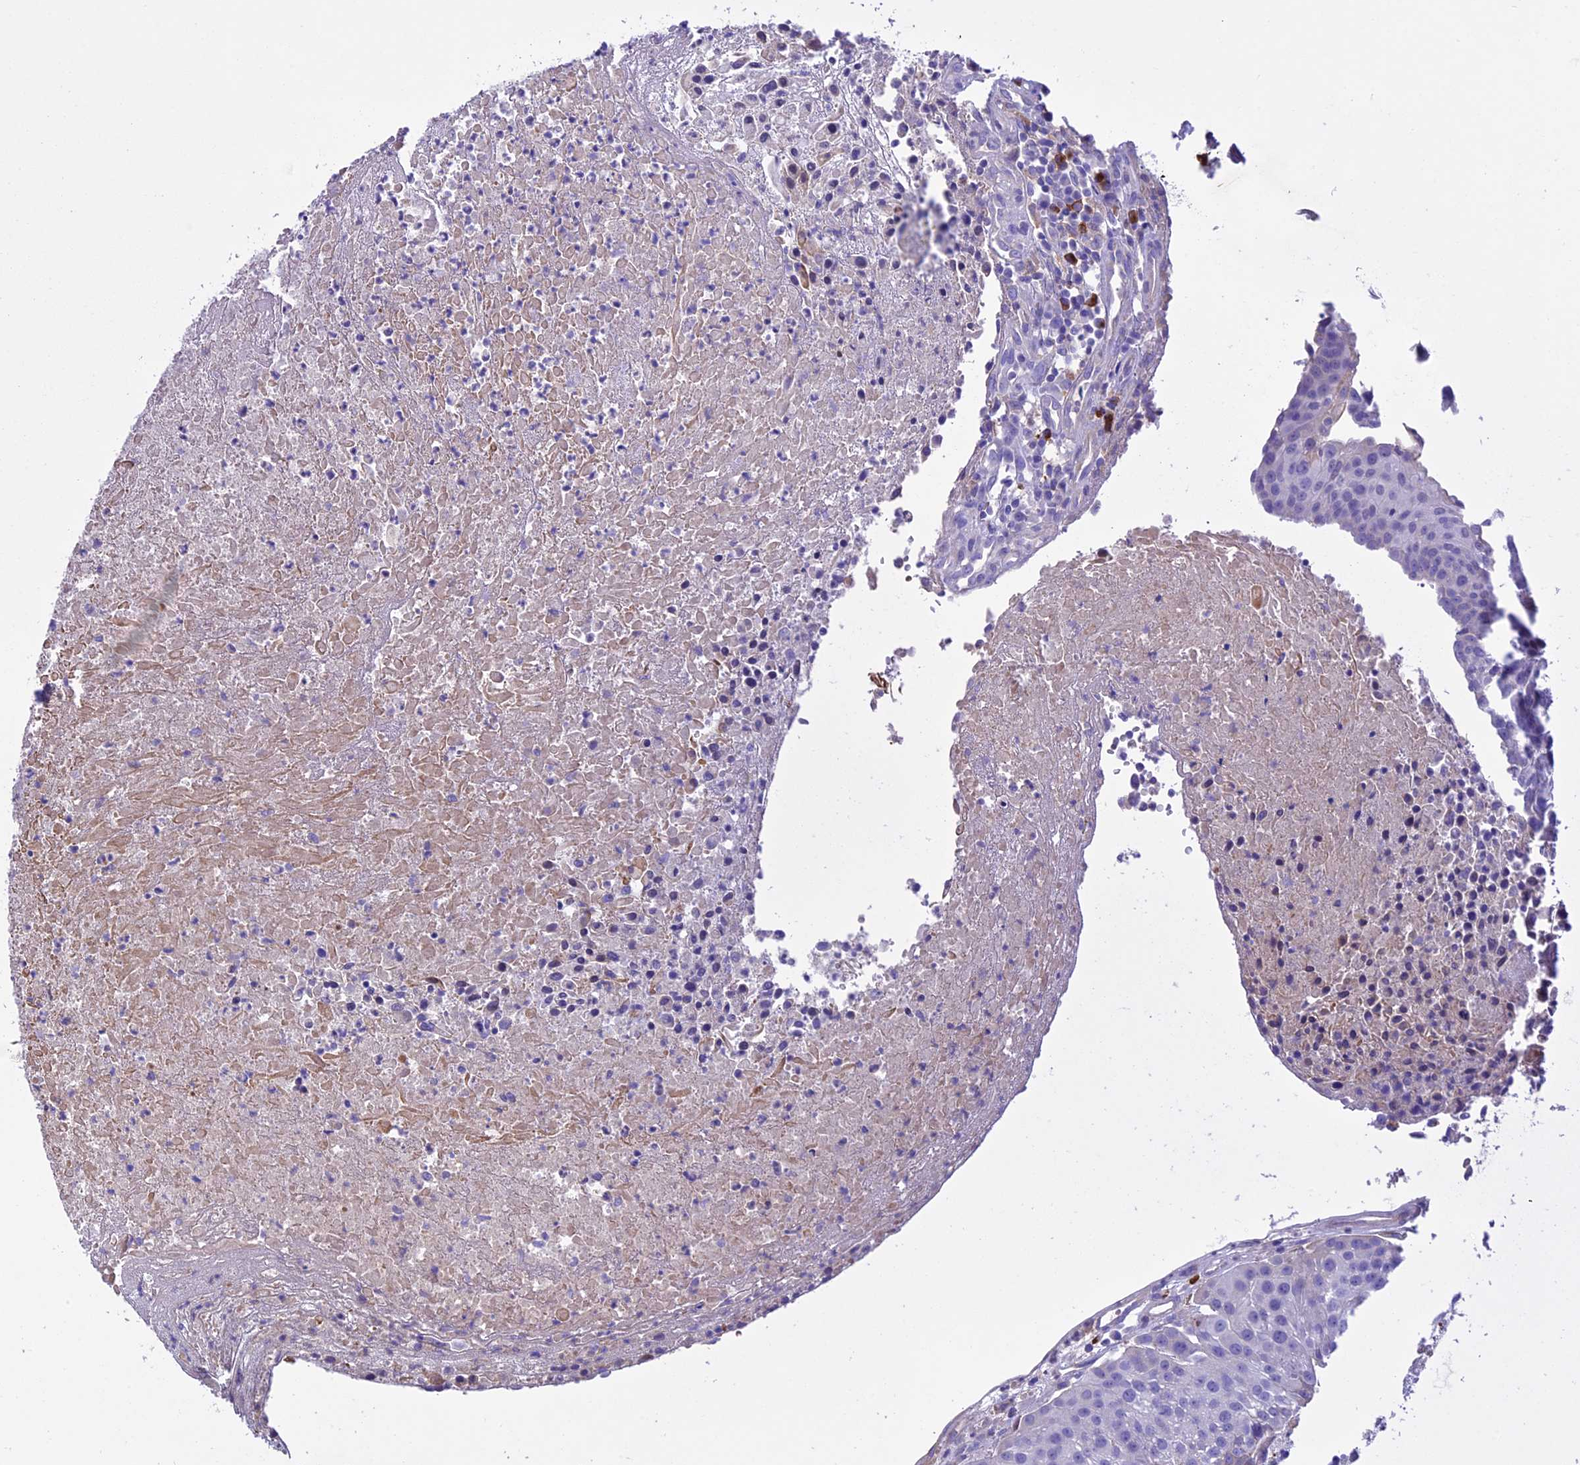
{"staining": {"intensity": "negative", "quantity": "none", "location": "none"}, "tissue": "urothelial cancer", "cell_type": "Tumor cells", "image_type": "cancer", "snomed": [{"axis": "morphology", "description": "Urothelial carcinoma, High grade"}, {"axis": "topography", "description": "Urinary bladder"}], "caption": "Urothelial cancer was stained to show a protein in brown. There is no significant positivity in tumor cells.", "gene": "IGSF6", "patient": {"sex": "female", "age": 85}}